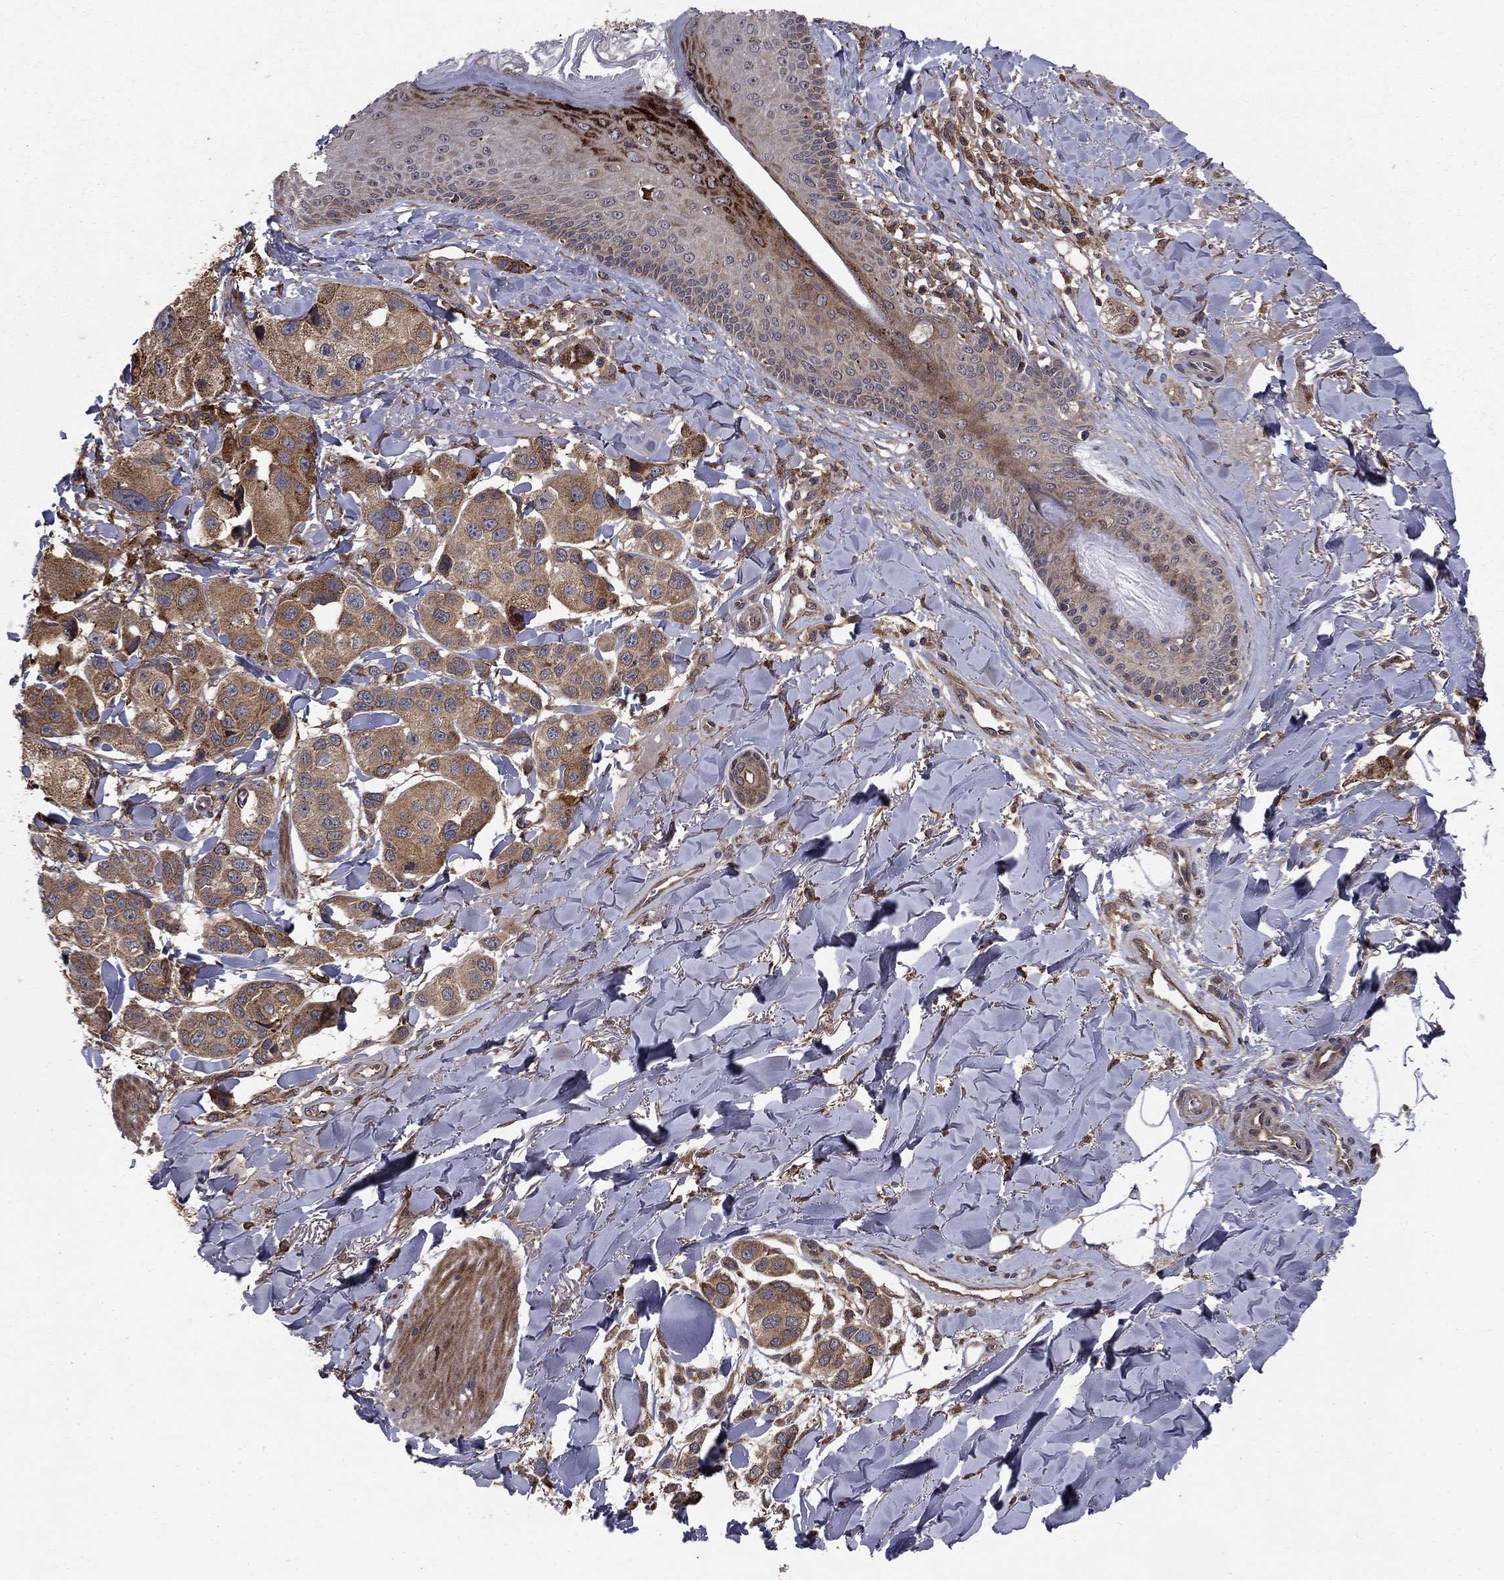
{"staining": {"intensity": "moderate", "quantity": "25%-75%", "location": "cytoplasmic/membranous"}, "tissue": "melanoma", "cell_type": "Tumor cells", "image_type": "cancer", "snomed": [{"axis": "morphology", "description": "Malignant melanoma, NOS"}, {"axis": "topography", "description": "Skin"}], "caption": "This histopathology image reveals IHC staining of human melanoma, with medium moderate cytoplasmic/membranous staining in approximately 25%-75% of tumor cells.", "gene": "BABAM2", "patient": {"sex": "male", "age": 57}}